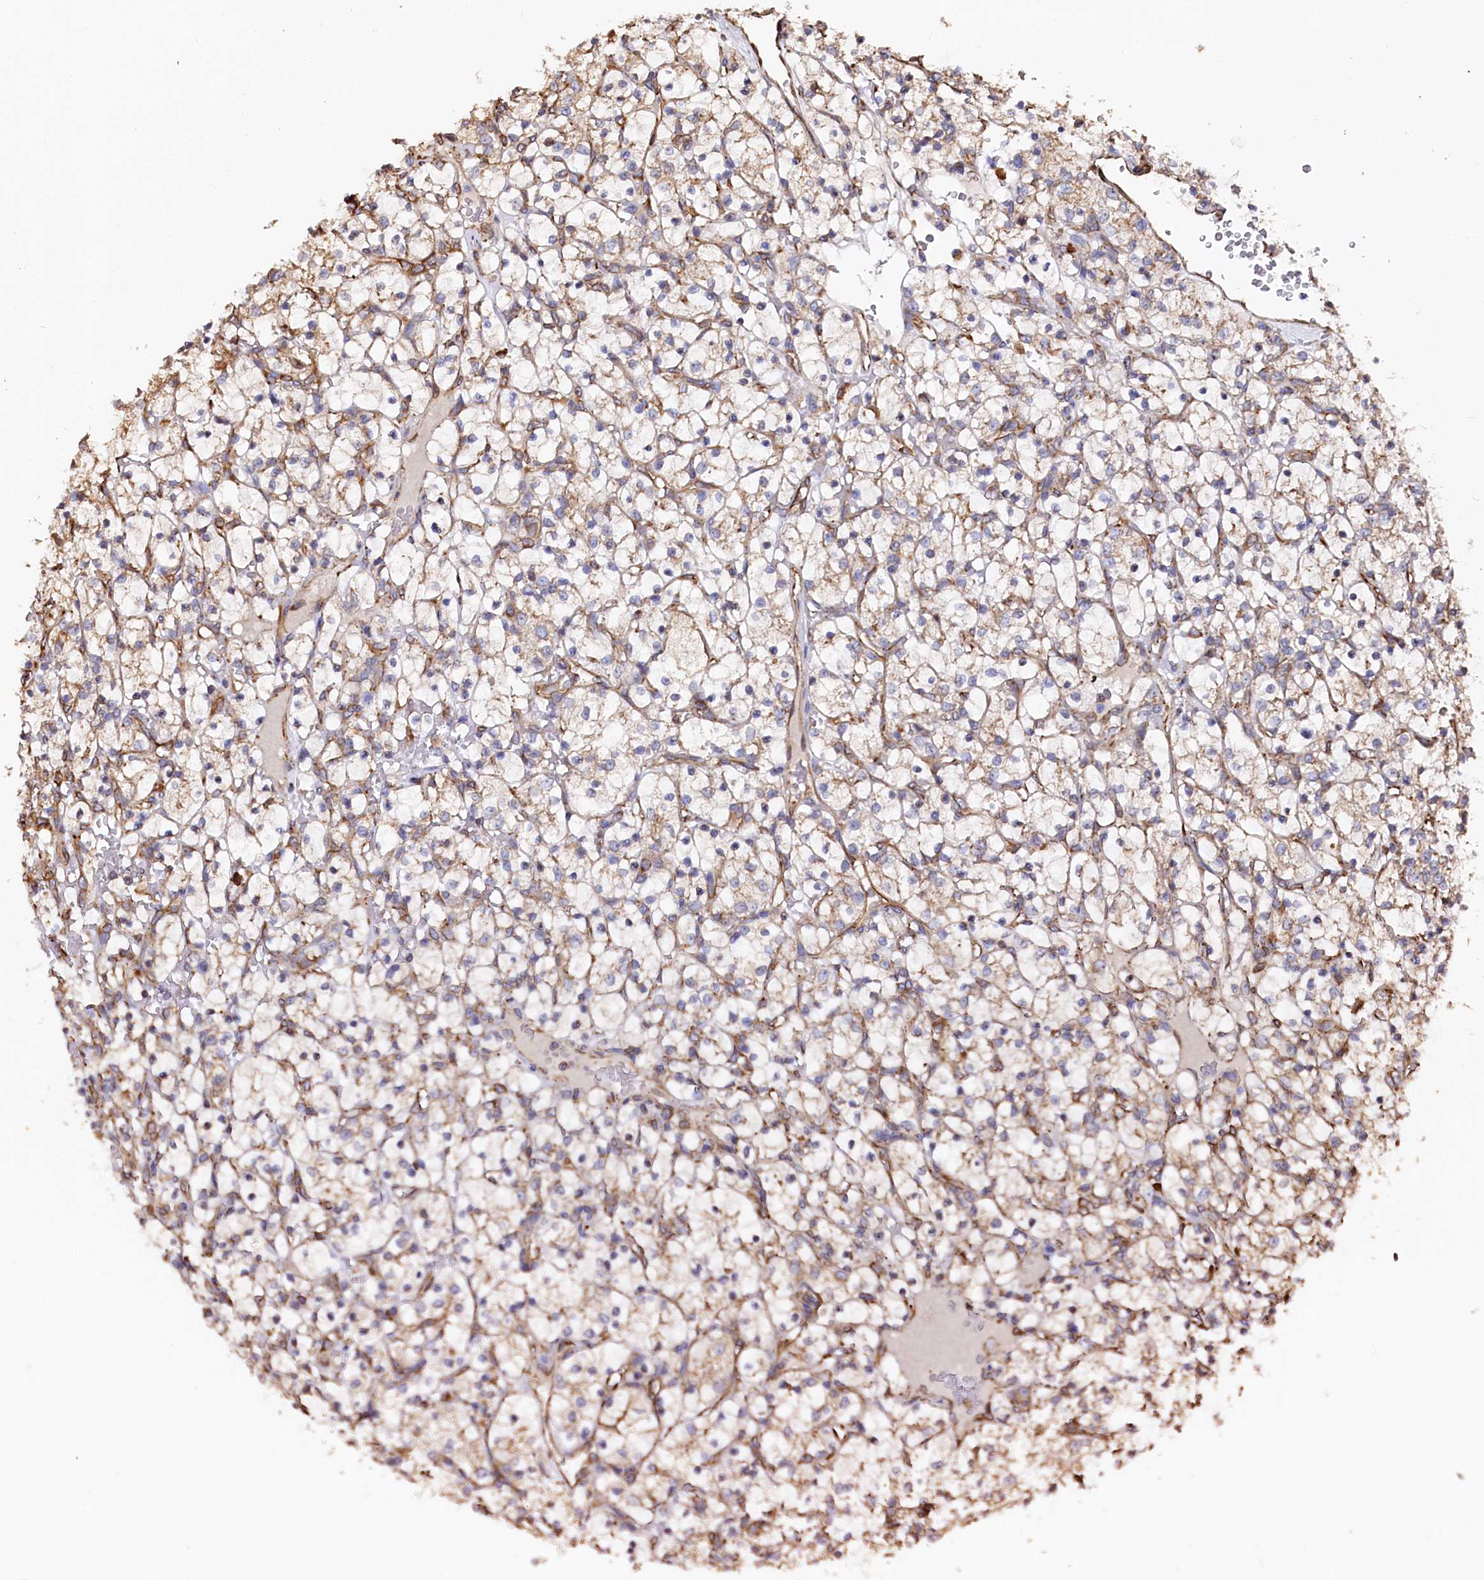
{"staining": {"intensity": "weak", "quantity": ">75%", "location": "cytoplasmic/membranous"}, "tissue": "renal cancer", "cell_type": "Tumor cells", "image_type": "cancer", "snomed": [{"axis": "morphology", "description": "Adenocarcinoma, NOS"}, {"axis": "topography", "description": "Kidney"}], "caption": "A low amount of weak cytoplasmic/membranous expression is seen in approximately >75% of tumor cells in adenocarcinoma (renal) tissue.", "gene": "NEURL1B", "patient": {"sex": "female", "age": 69}}